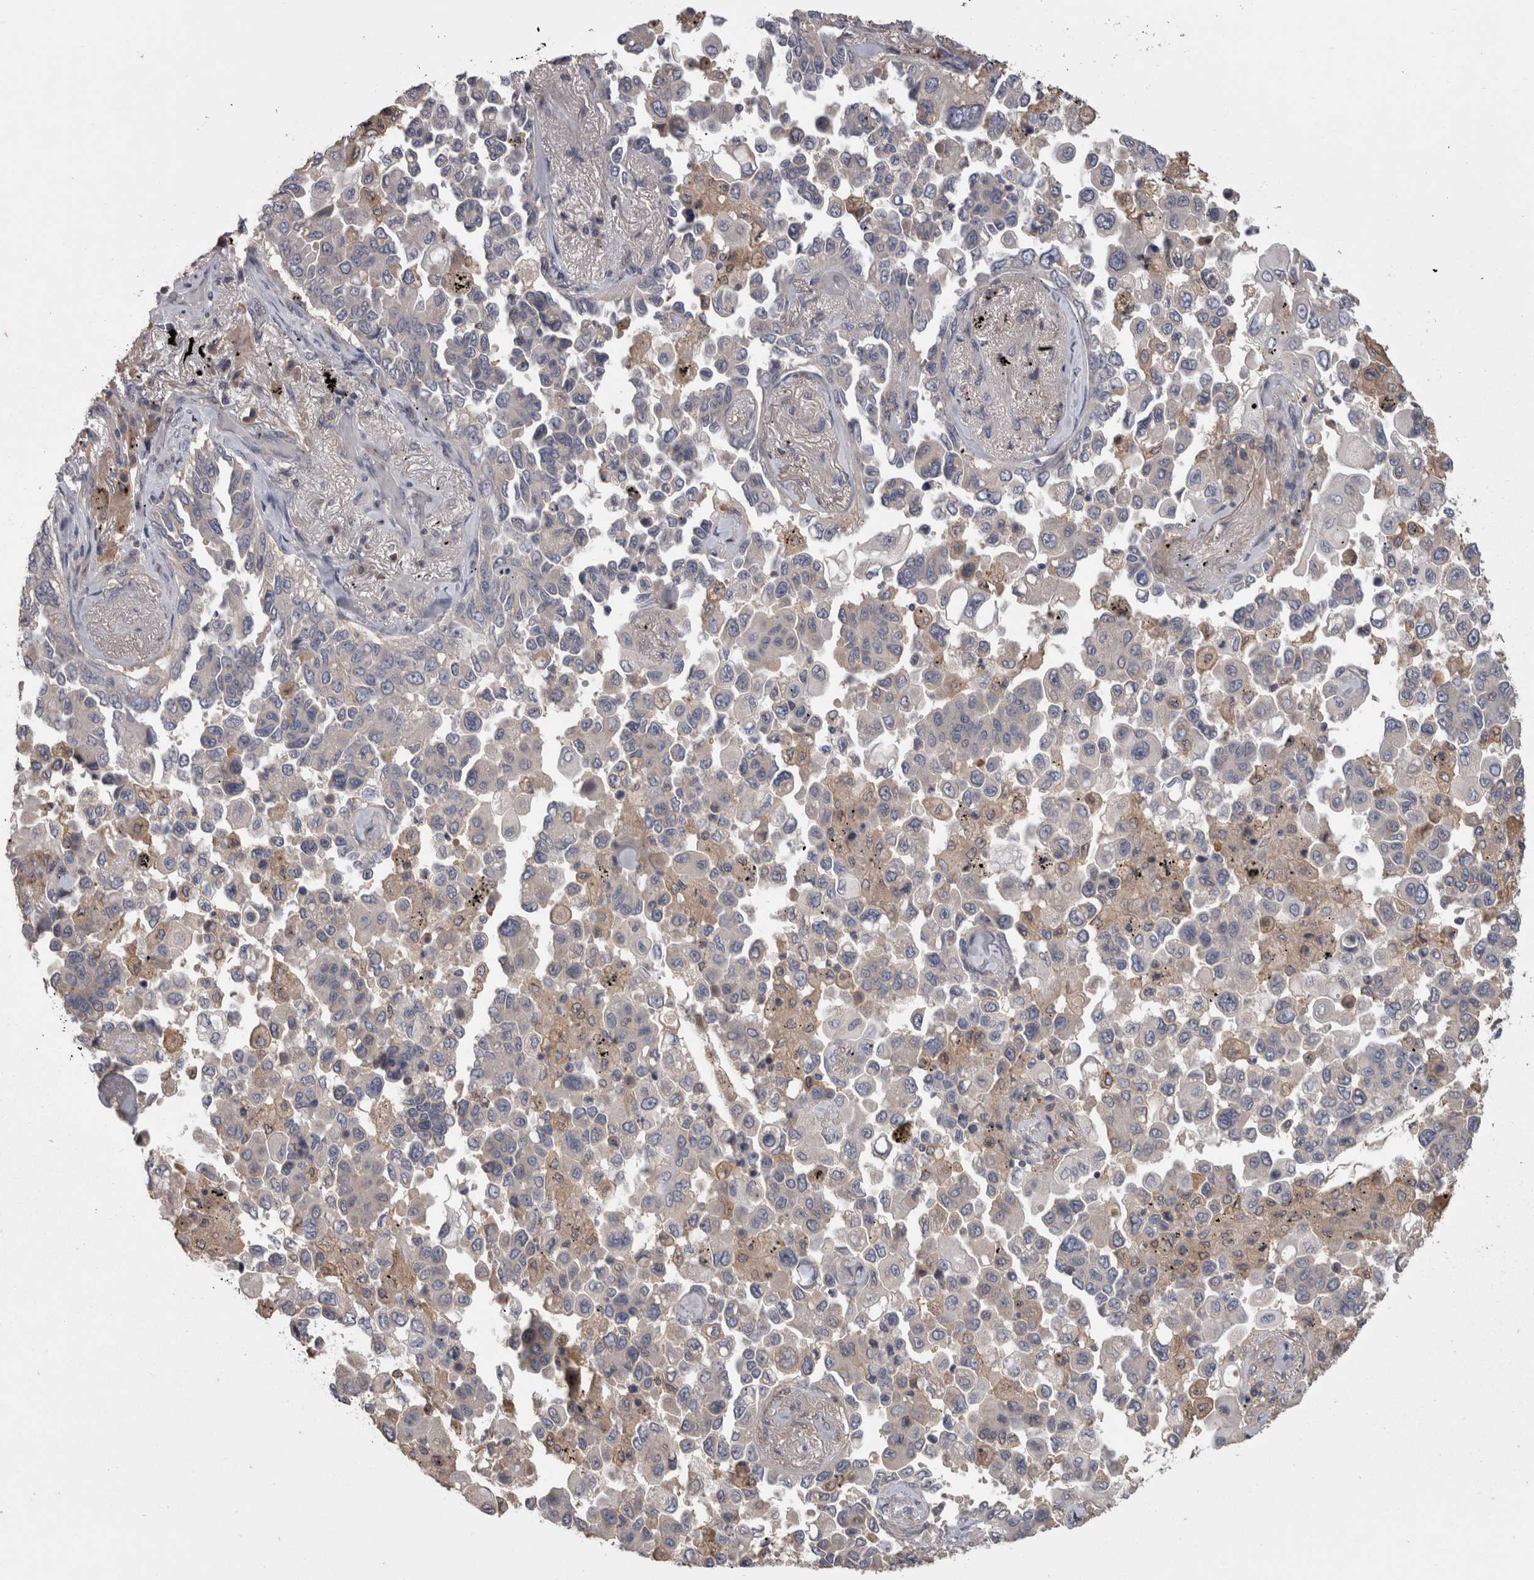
{"staining": {"intensity": "negative", "quantity": "none", "location": "none"}, "tissue": "lung cancer", "cell_type": "Tumor cells", "image_type": "cancer", "snomed": [{"axis": "morphology", "description": "Adenocarcinoma, NOS"}, {"axis": "topography", "description": "Lung"}], "caption": "IHC image of adenocarcinoma (lung) stained for a protein (brown), which reveals no positivity in tumor cells.", "gene": "PCM1", "patient": {"sex": "female", "age": 67}}